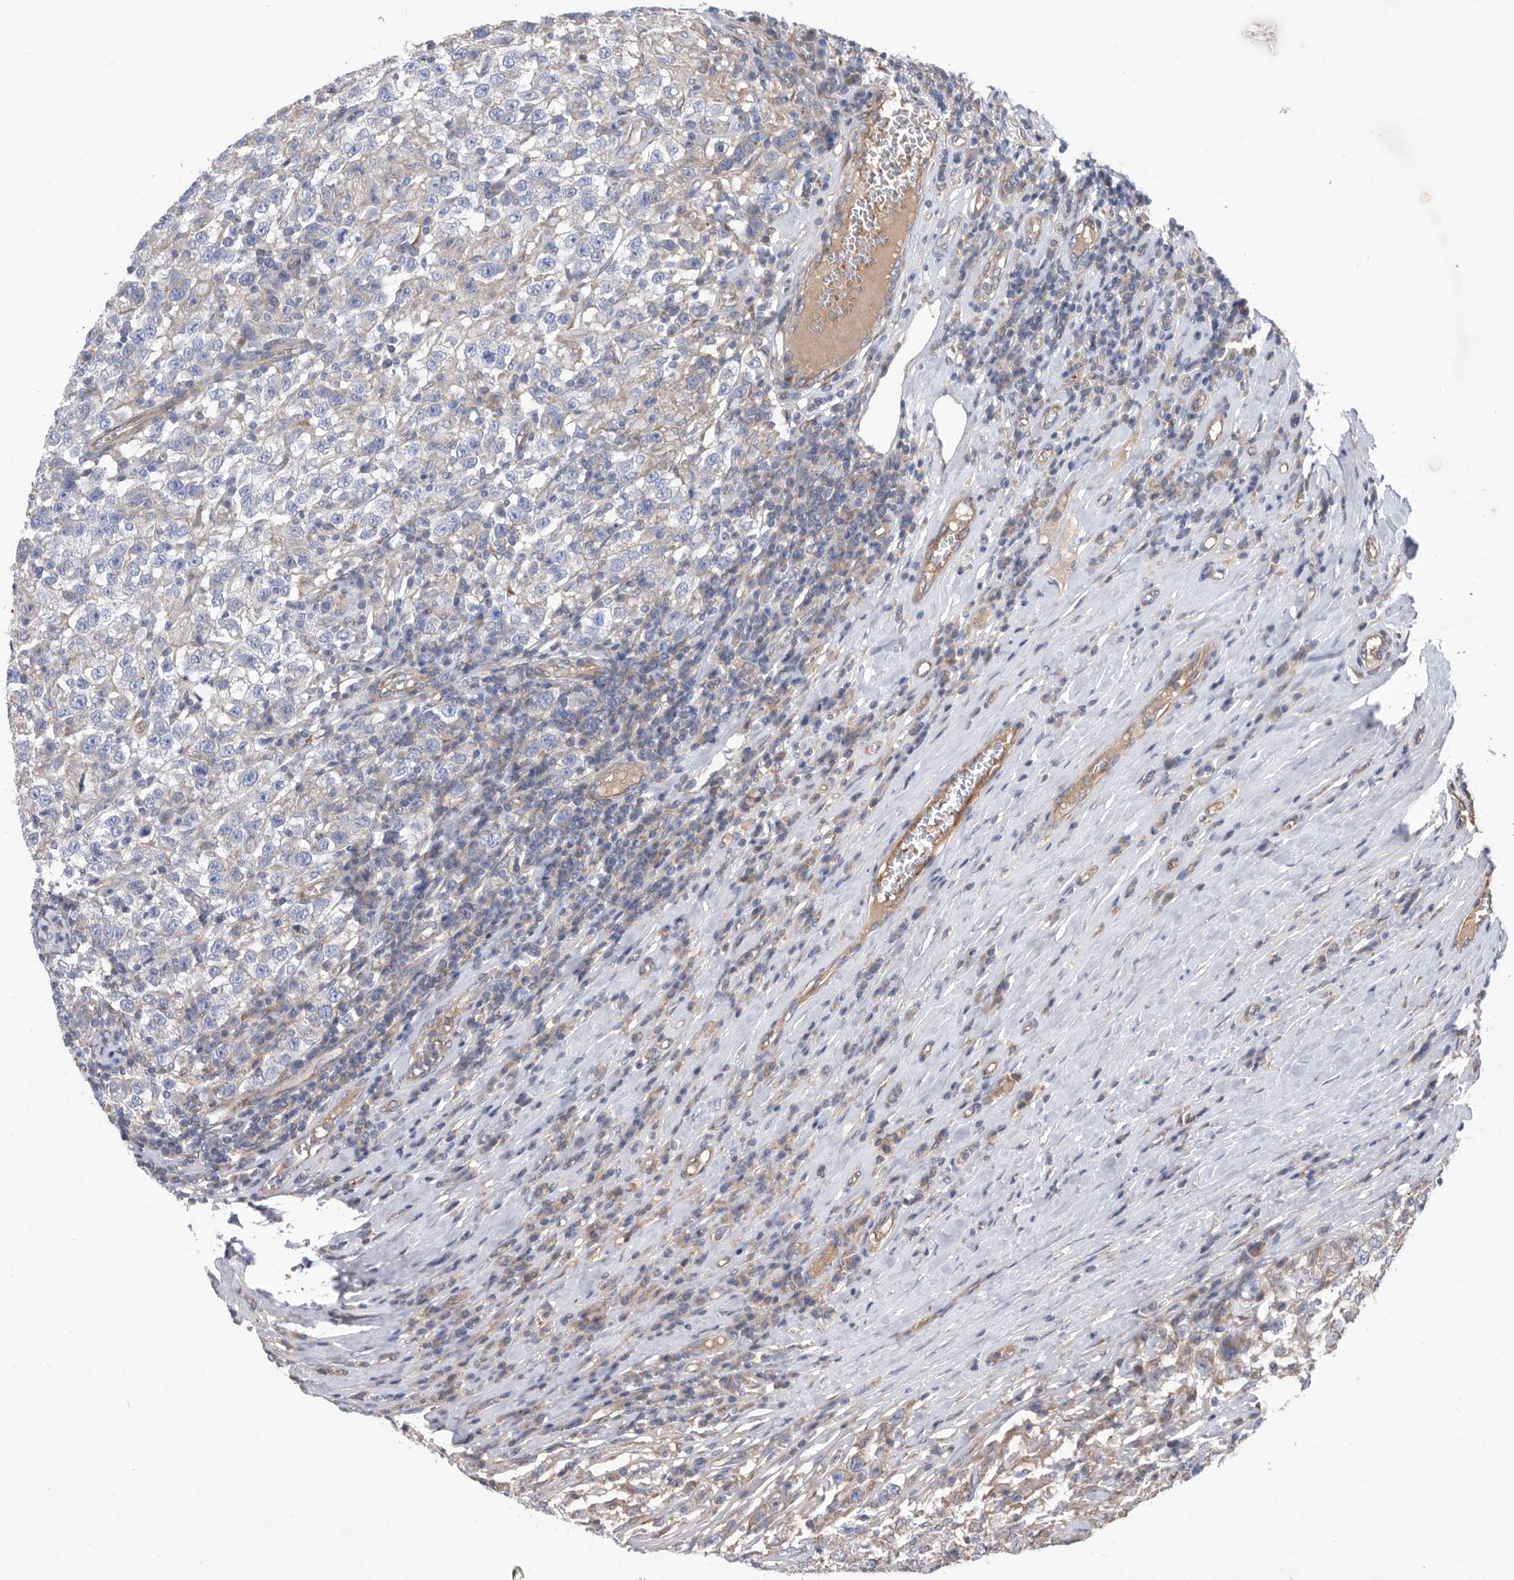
{"staining": {"intensity": "negative", "quantity": "none", "location": "none"}, "tissue": "testis cancer", "cell_type": "Tumor cells", "image_type": "cancer", "snomed": [{"axis": "morphology", "description": "Seminoma, NOS"}, {"axis": "topography", "description": "Testis"}], "caption": "Immunohistochemistry micrograph of neoplastic tissue: seminoma (testis) stained with DAB exhibits no significant protein staining in tumor cells. Nuclei are stained in blue.", "gene": "ATP13A3", "patient": {"sex": "male", "age": 41}}